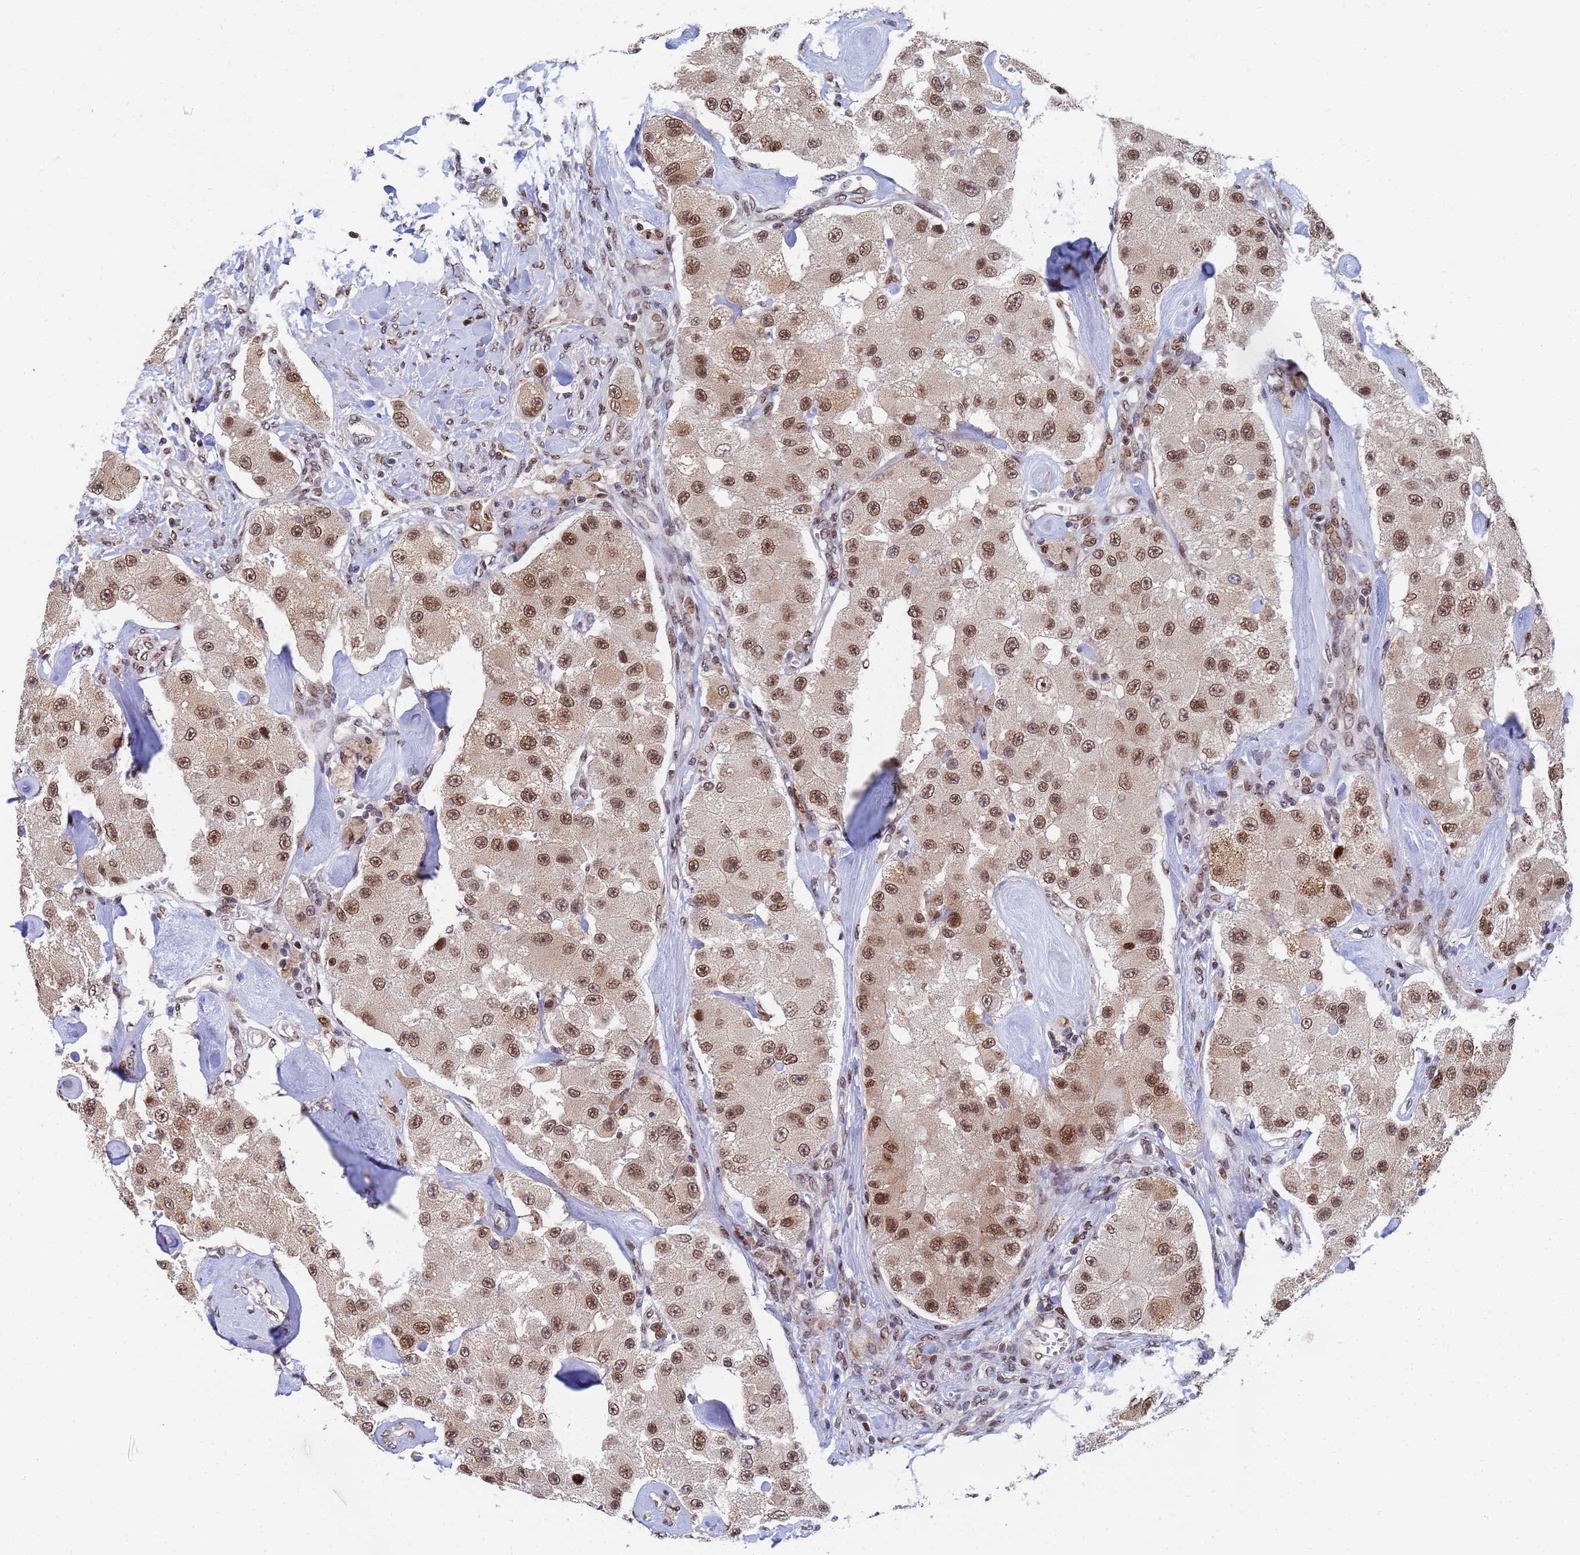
{"staining": {"intensity": "moderate", "quantity": ">75%", "location": "nuclear"}, "tissue": "carcinoid", "cell_type": "Tumor cells", "image_type": "cancer", "snomed": [{"axis": "morphology", "description": "Carcinoid, malignant, NOS"}, {"axis": "topography", "description": "Pancreas"}], "caption": "The photomicrograph exhibits a brown stain indicating the presence of a protein in the nuclear of tumor cells in carcinoid.", "gene": "AP5Z1", "patient": {"sex": "male", "age": 41}}